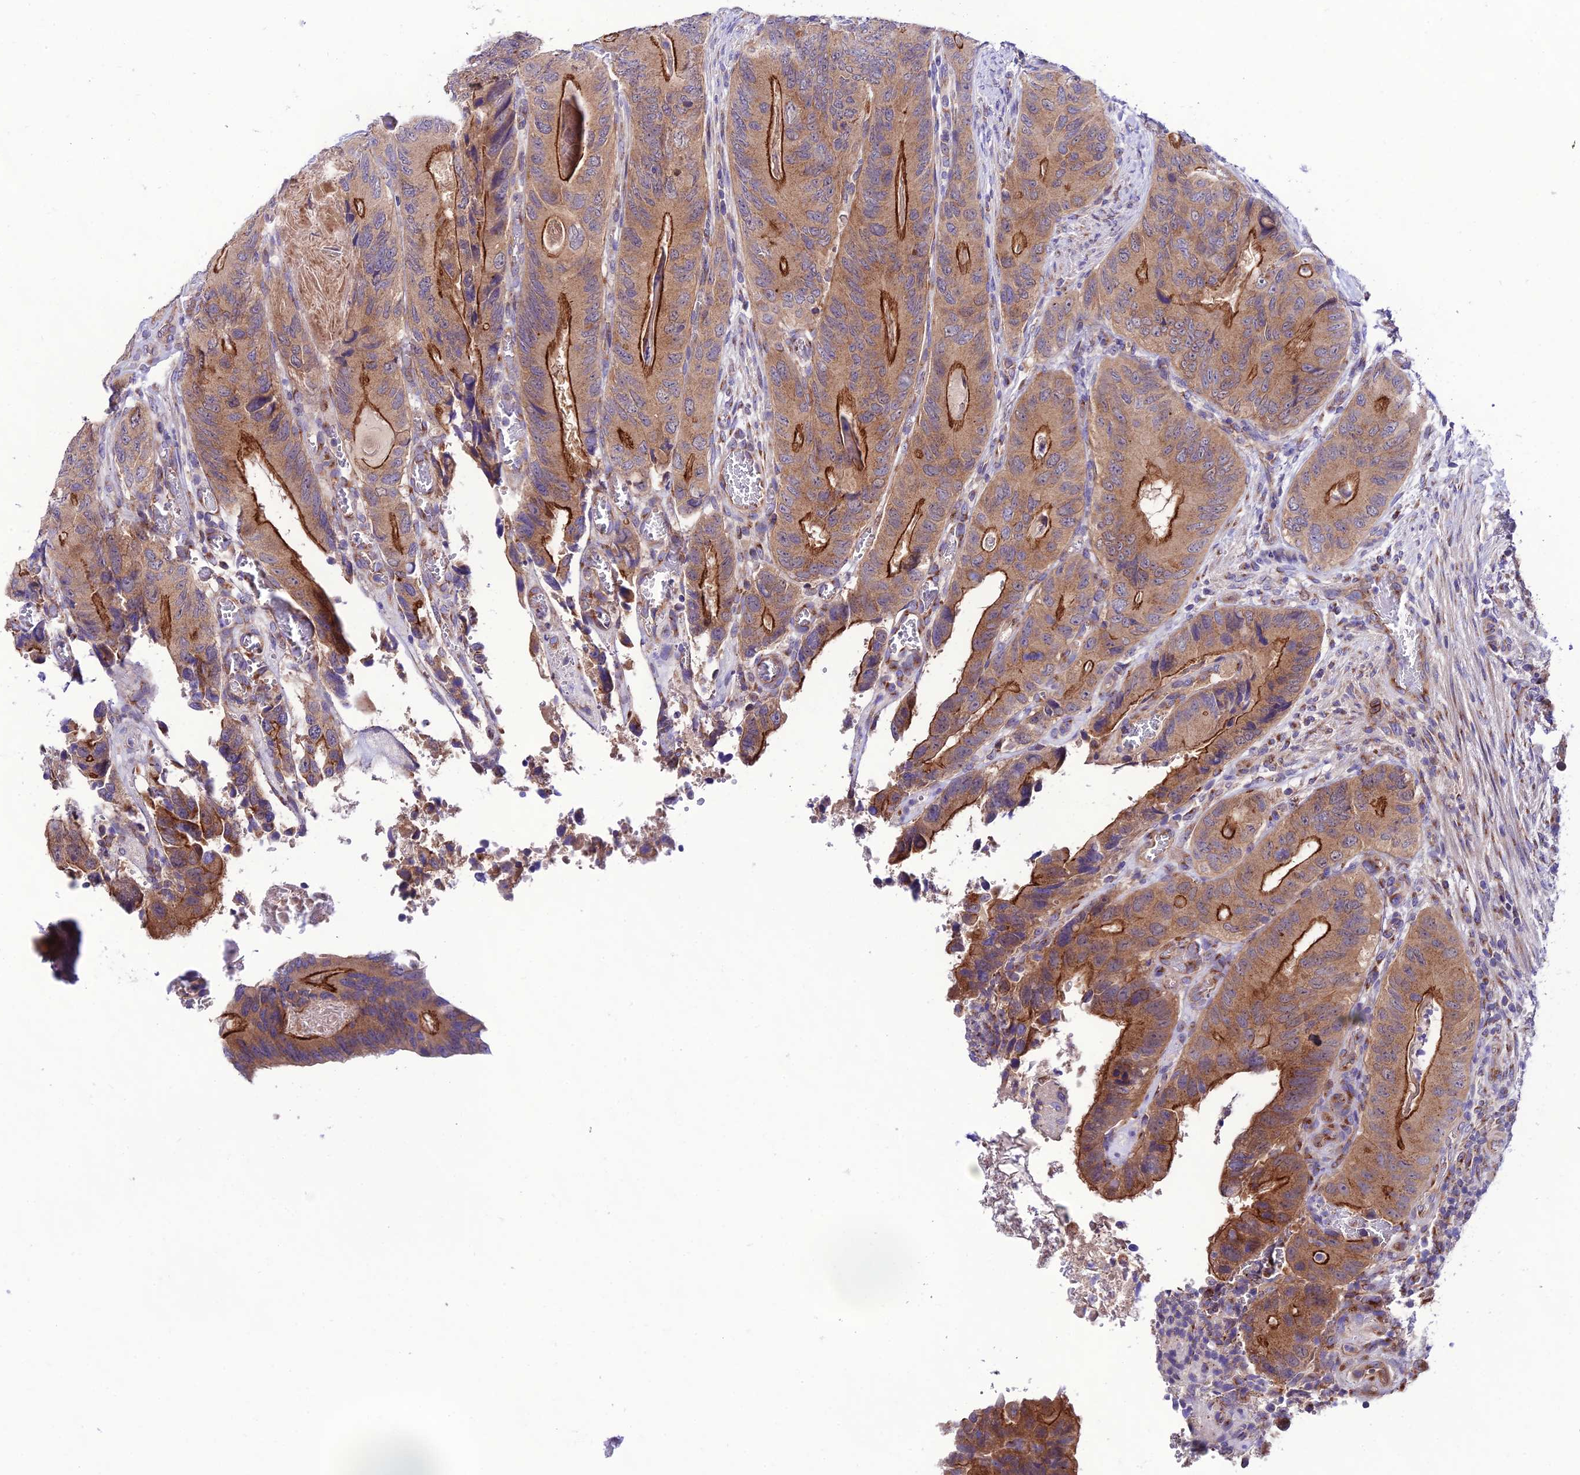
{"staining": {"intensity": "strong", "quantity": ">75%", "location": "cytoplasmic/membranous"}, "tissue": "colorectal cancer", "cell_type": "Tumor cells", "image_type": "cancer", "snomed": [{"axis": "morphology", "description": "Adenocarcinoma, NOS"}, {"axis": "topography", "description": "Colon"}], "caption": "The immunohistochemical stain highlights strong cytoplasmic/membranous staining in tumor cells of colorectal adenocarcinoma tissue.", "gene": "LACTB2", "patient": {"sex": "male", "age": 84}}